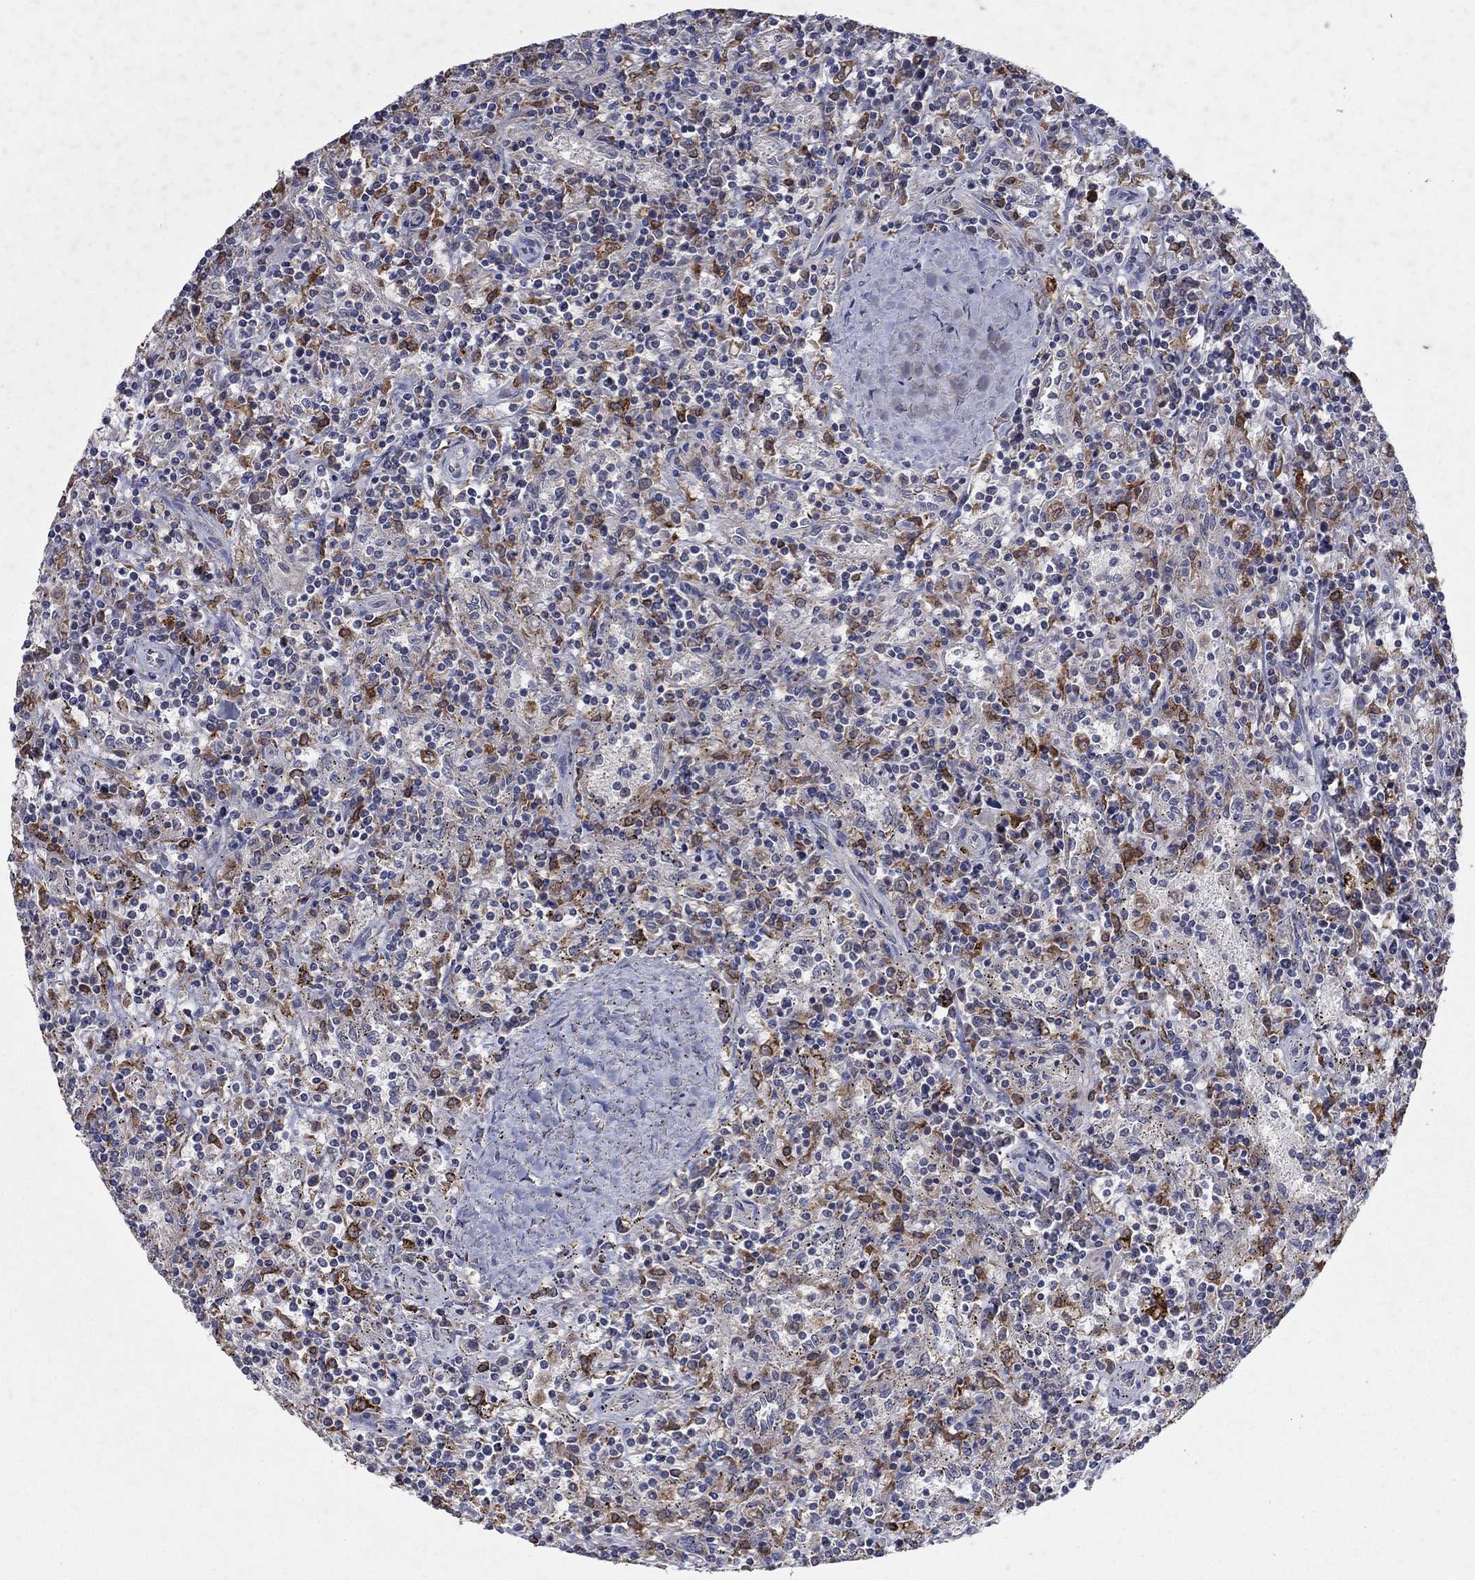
{"staining": {"intensity": "strong", "quantity": "25%-75%", "location": "cytoplasmic/membranous"}, "tissue": "lymphoma", "cell_type": "Tumor cells", "image_type": "cancer", "snomed": [{"axis": "morphology", "description": "Malignant lymphoma, non-Hodgkin's type, Low grade"}, {"axis": "topography", "description": "Spleen"}], "caption": "An IHC photomicrograph of tumor tissue is shown. Protein staining in brown shows strong cytoplasmic/membranous positivity in lymphoma within tumor cells.", "gene": "NCEH1", "patient": {"sex": "male", "age": 62}}